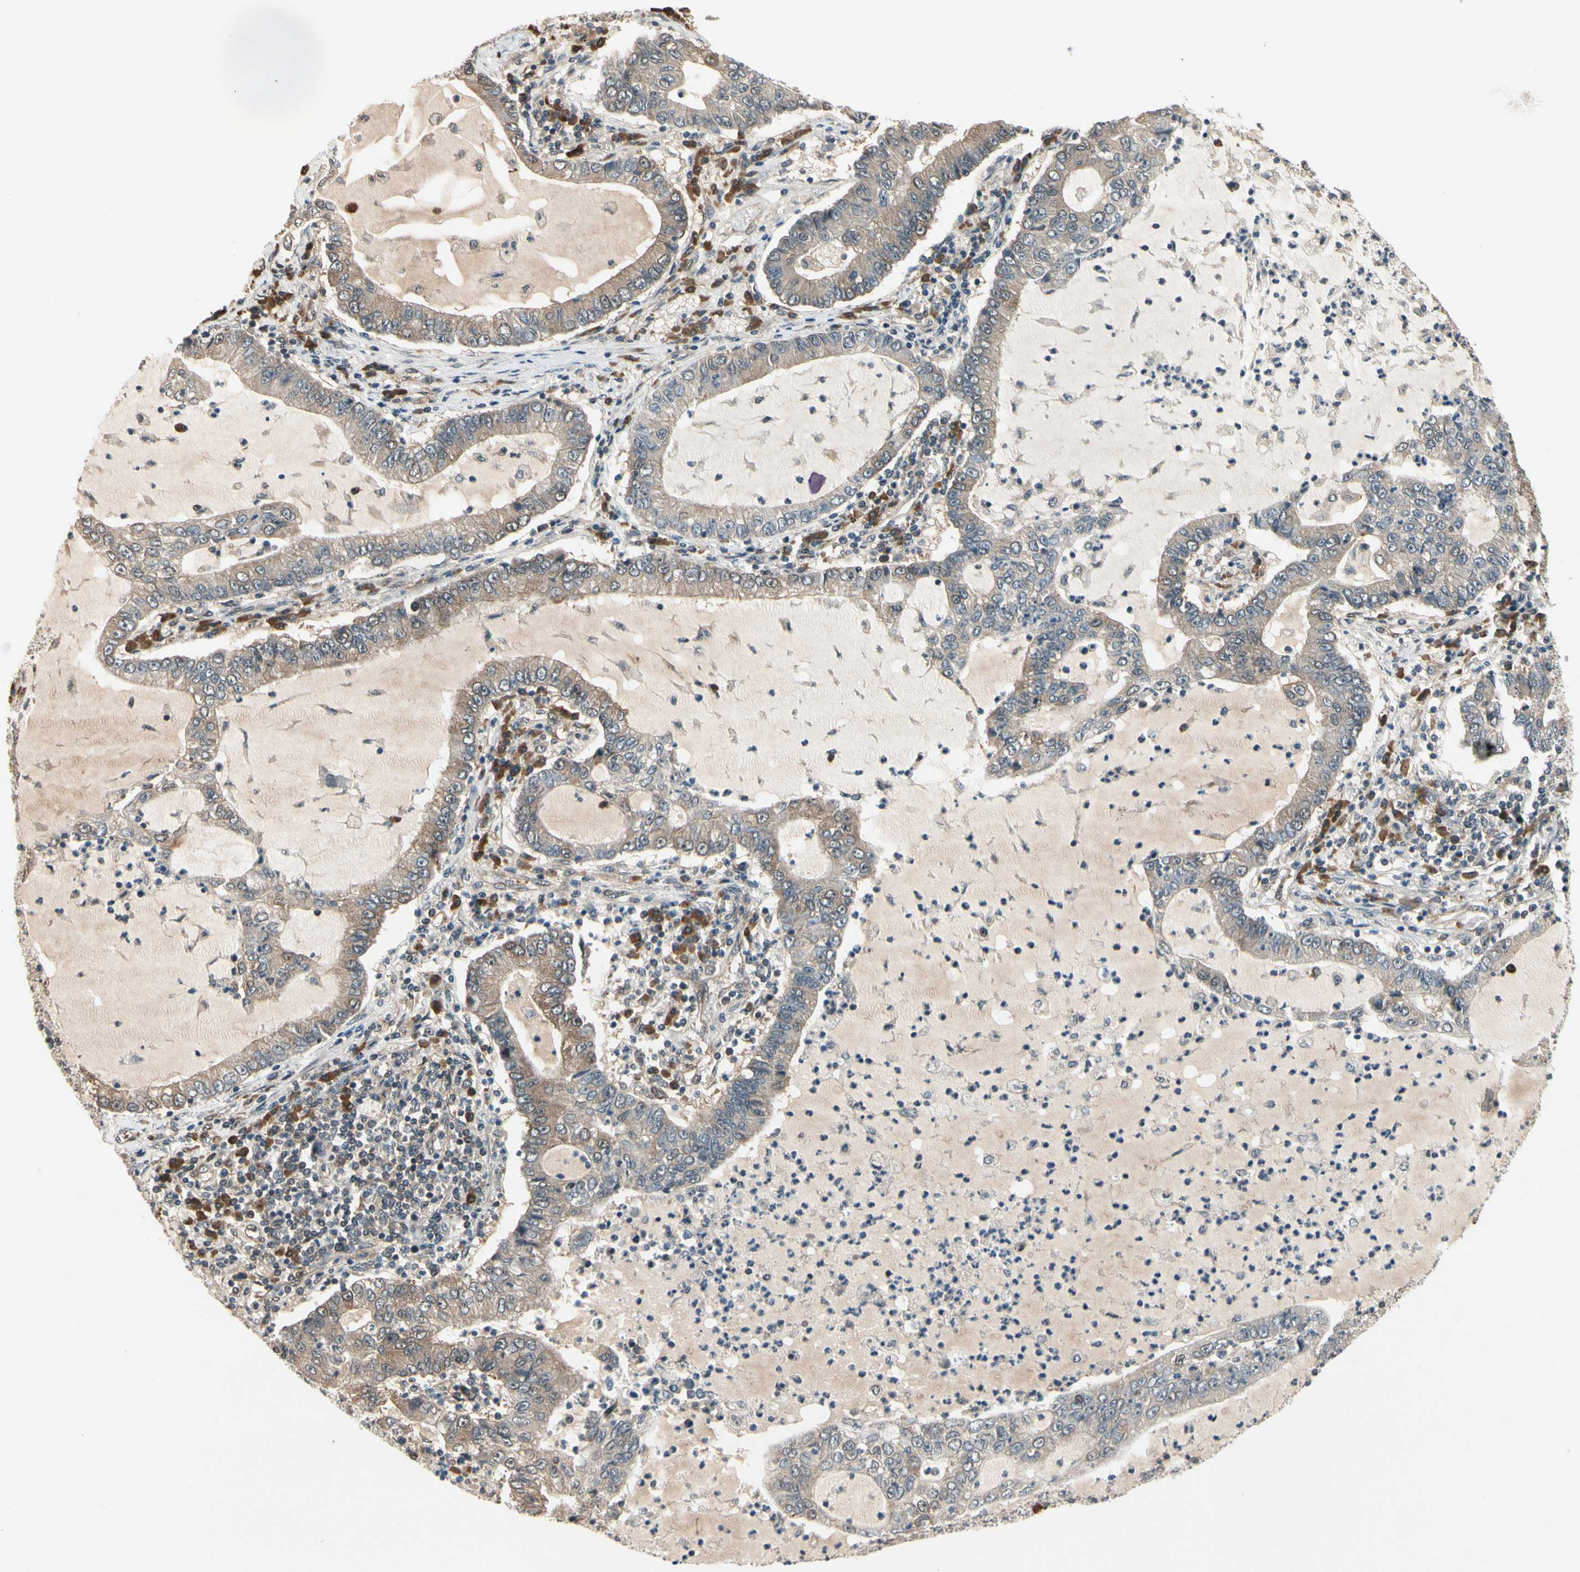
{"staining": {"intensity": "moderate", "quantity": "25%-75%", "location": "cytoplasmic/membranous,nuclear"}, "tissue": "lung cancer", "cell_type": "Tumor cells", "image_type": "cancer", "snomed": [{"axis": "morphology", "description": "Adenocarcinoma, NOS"}, {"axis": "topography", "description": "Lung"}], "caption": "DAB immunohistochemical staining of human lung cancer (adenocarcinoma) exhibits moderate cytoplasmic/membranous and nuclear protein staining in about 25%-75% of tumor cells.", "gene": "RASGRF1", "patient": {"sex": "female", "age": 51}}